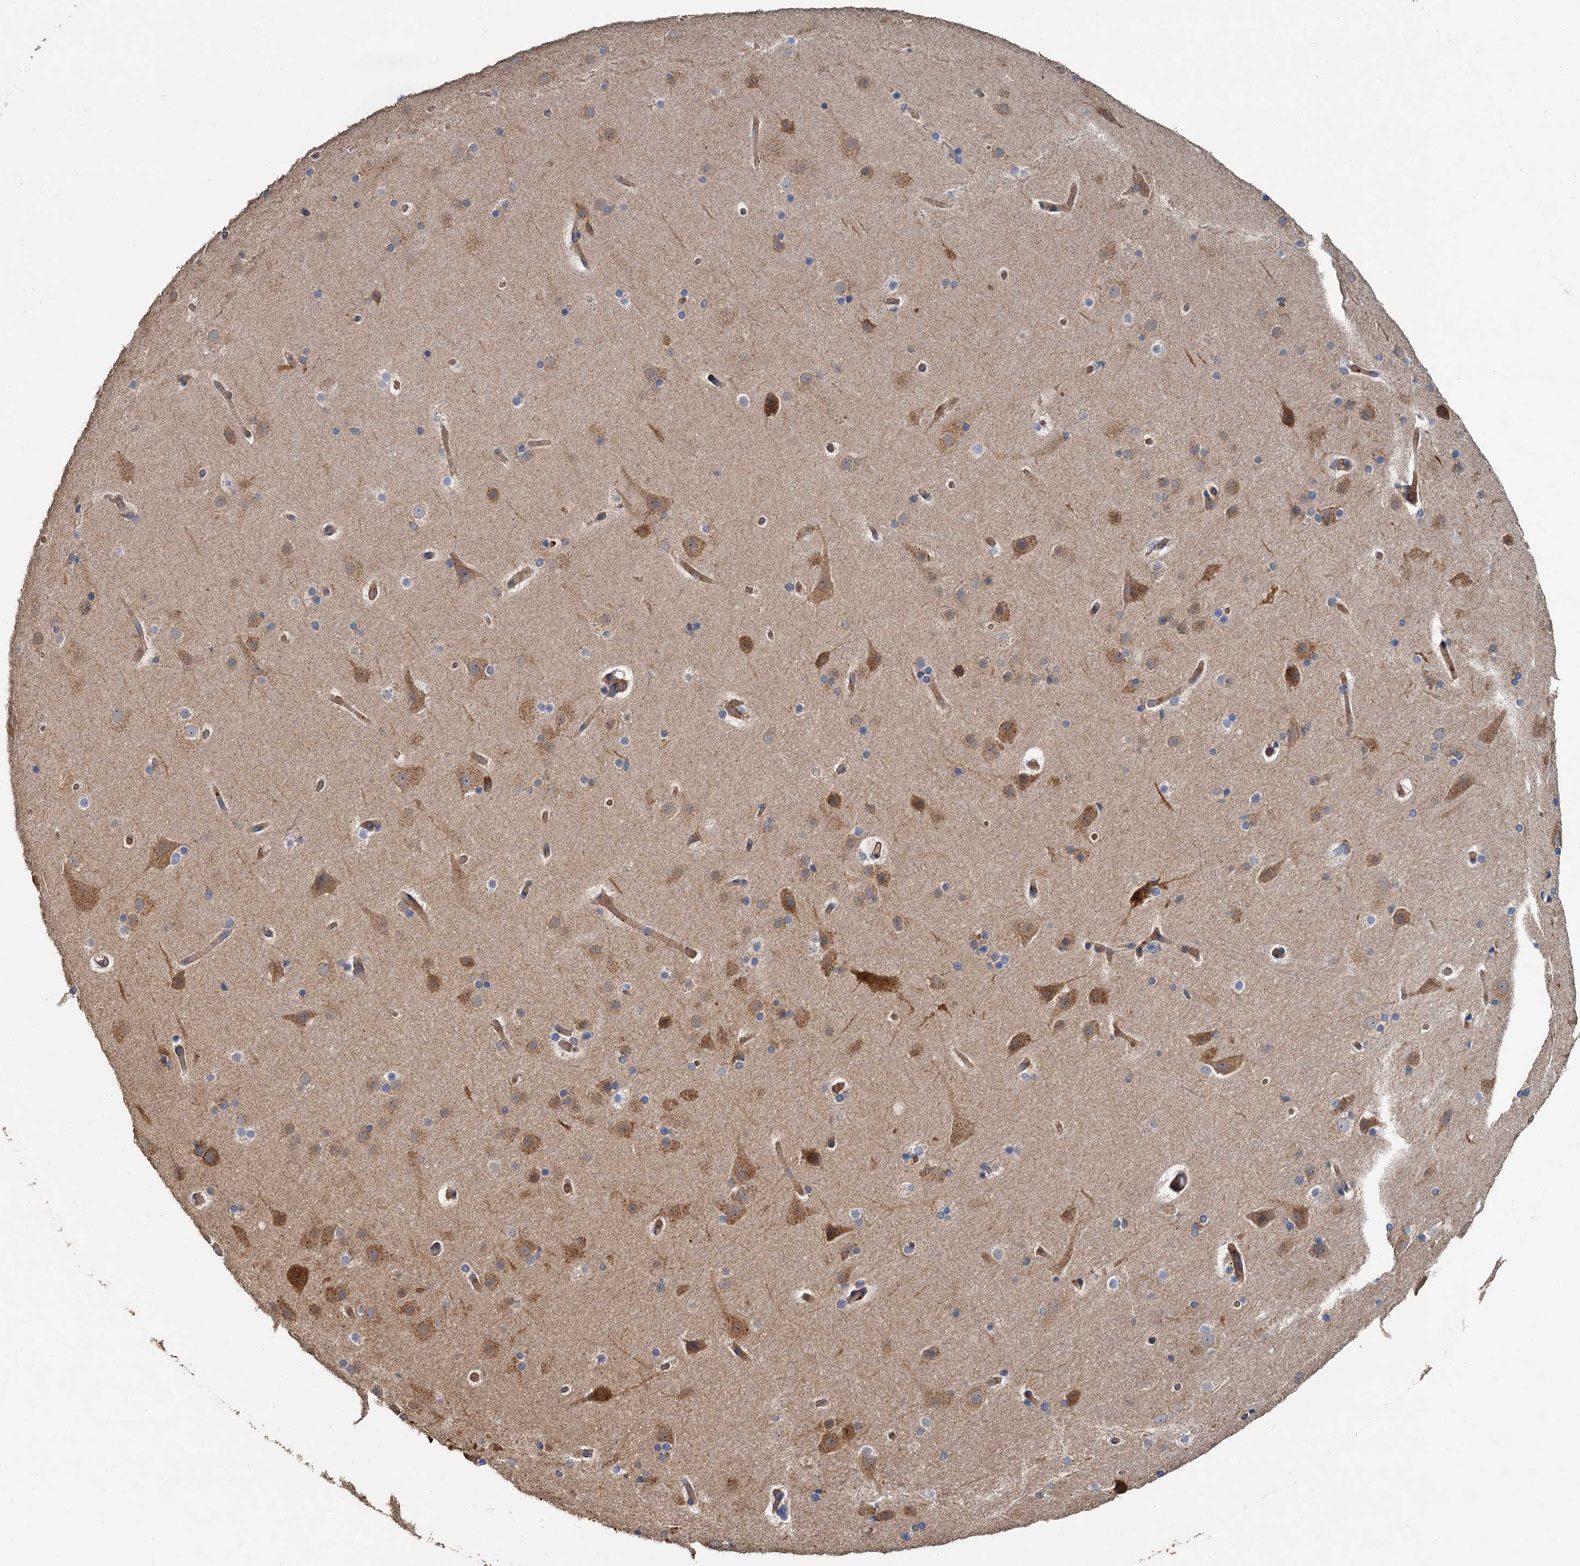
{"staining": {"intensity": "moderate", "quantity": ">75%", "location": "cytoplasmic/membranous"}, "tissue": "cerebral cortex", "cell_type": "Endothelial cells", "image_type": "normal", "snomed": [{"axis": "morphology", "description": "Normal tissue, NOS"}, {"axis": "topography", "description": "Cerebral cortex"}], "caption": "Endothelial cells show medium levels of moderate cytoplasmic/membranous staining in approximately >75% of cells in unremarkable cerebral cortex.", "gene": "PPIP5K1", "patient": {"sex": "male", "age": 57}}